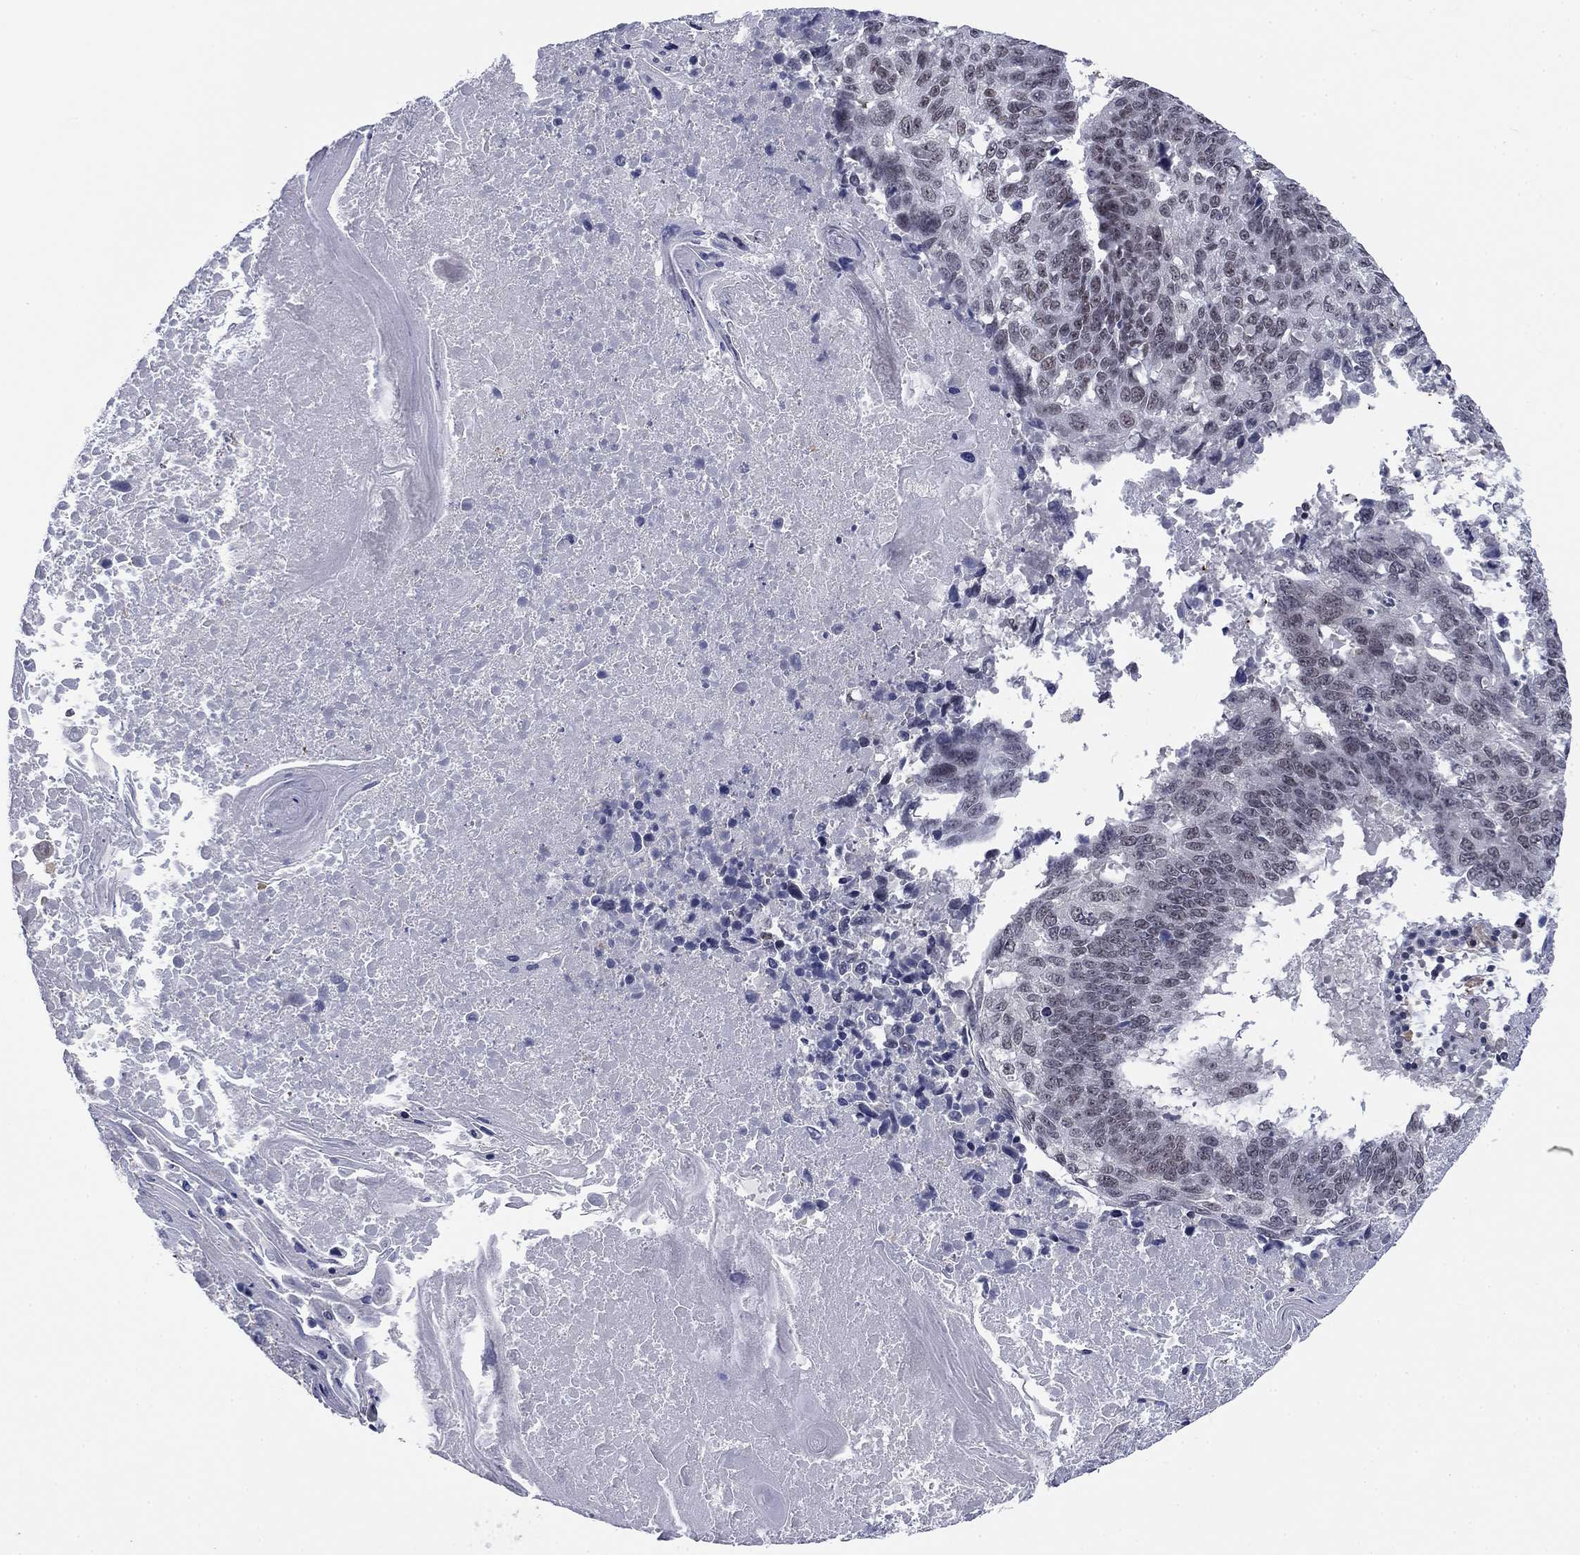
{"staining": {"intensity": "negative", "quantity": "none", "location": "none"}, "tissue": "lung cancer", "cell_type": "Tumor cells", "image_type": "cancer", "snomed": [{"axis": "morphology", "description": "Squamous cell carcinoma, NOS"}, {"axis": "topography", "description": "Lung"}], "caption": "There is no significant positivity in tumor cells of lung cancer. (Brightfield microscopy of DAB immunohistochemistry at high magnification).", "gene": "FYTTD1", "patient": {"sex": "male", "age": 73}}